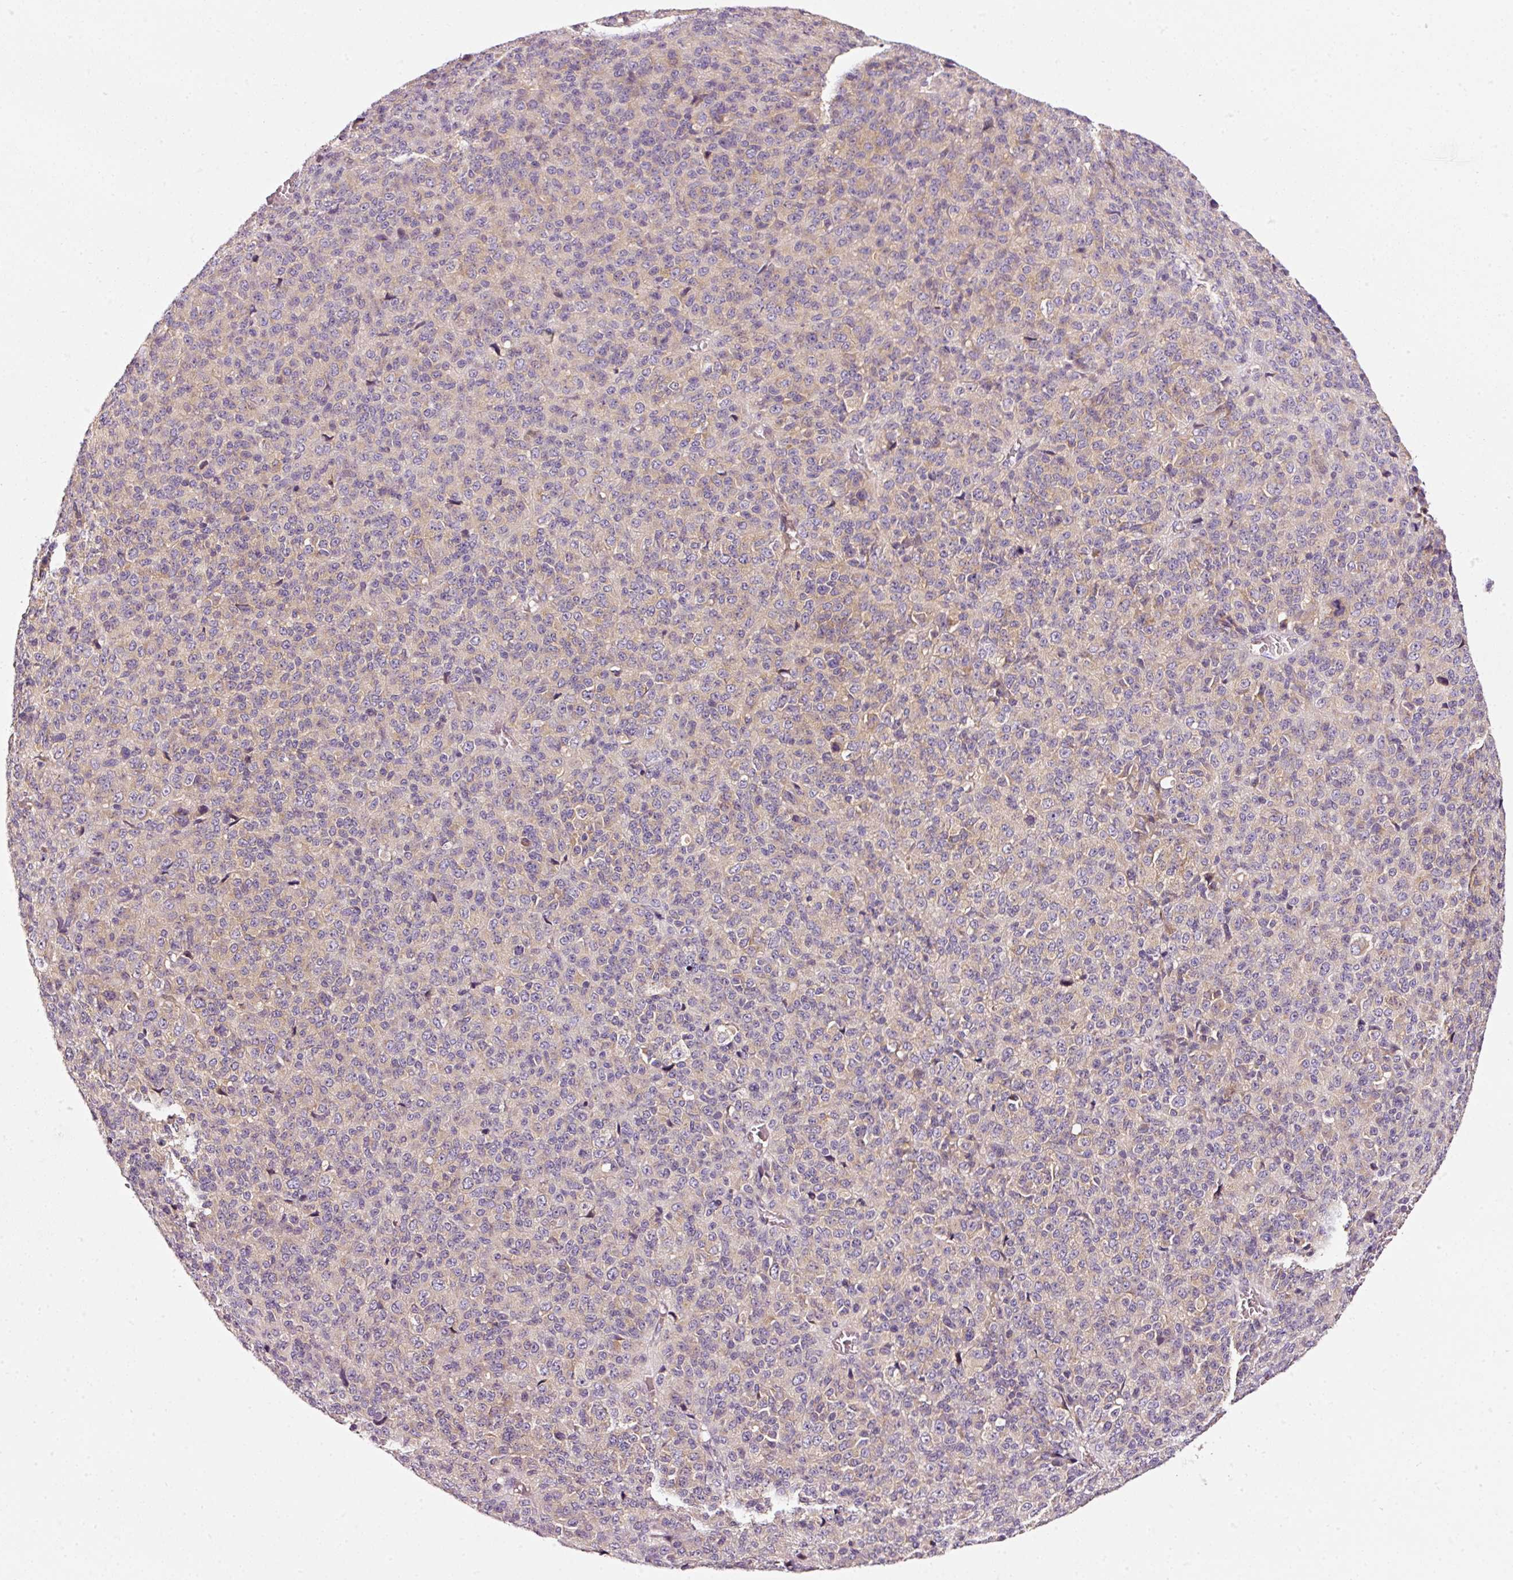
{"staining": {"intensity": "weak", "quantity": "25%-75%", "location": "cytoplasmic/membranous"}, "tissue": "melanoma", "cell_type": "Tumor cells", "image_type": "cancer", "snomed": [{"axis": "morphology", "description": "Malignant melanoma, Metastatic site"}, {"axis": "topography", "description": "Brain"}], "caption": "A high-resolution image shows immunohistochemistry staining of melanoma, which shows weak cytoplasmic/membranous positivity in about 25%-75% of tumor cells.", "gene": "NAPA", "patient": {"sex": "female", "age": 56}}